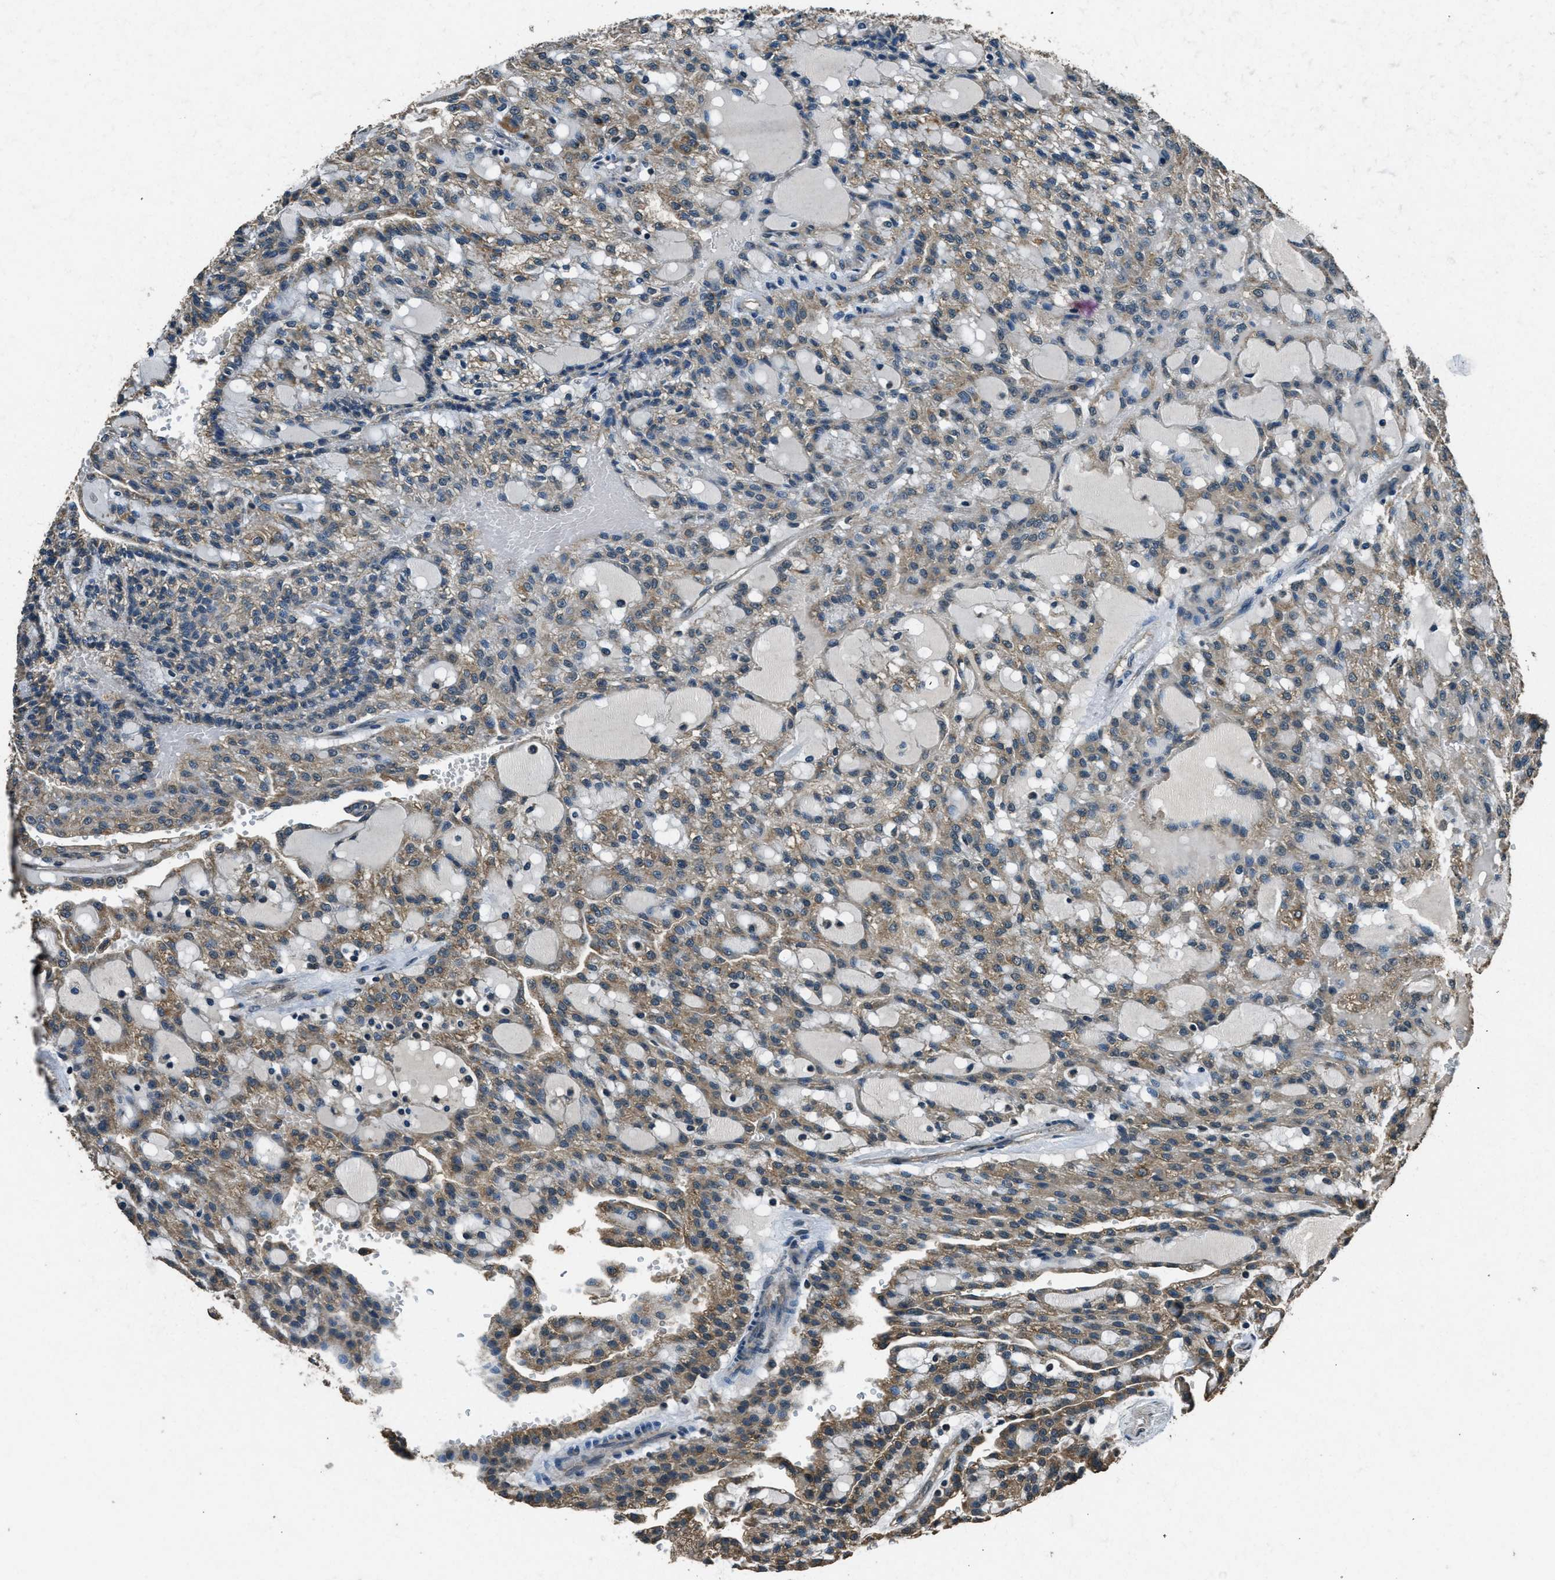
{"staining": {"intensity": "weak", "quantity": ">75%", "location": "cytoplasmic/membranous"}, "tissue": "renal cancer", "cell_type": "Tumor cells", "image_type": "cancer", "snomed": [{"axis": "morphology", "description": "Adenocarcinoma, NOS"}, {"axis": "topography", "description": "Kidney"}], "caption": "Brown immunohistochemical staining in human renal cancer (adenocarcinoma) reveals weak cytoplasmic/membranous positivity in about >75% of tumor cells.", "gene": "SALL3", "patient": {"sex": "male", "age": 63}}